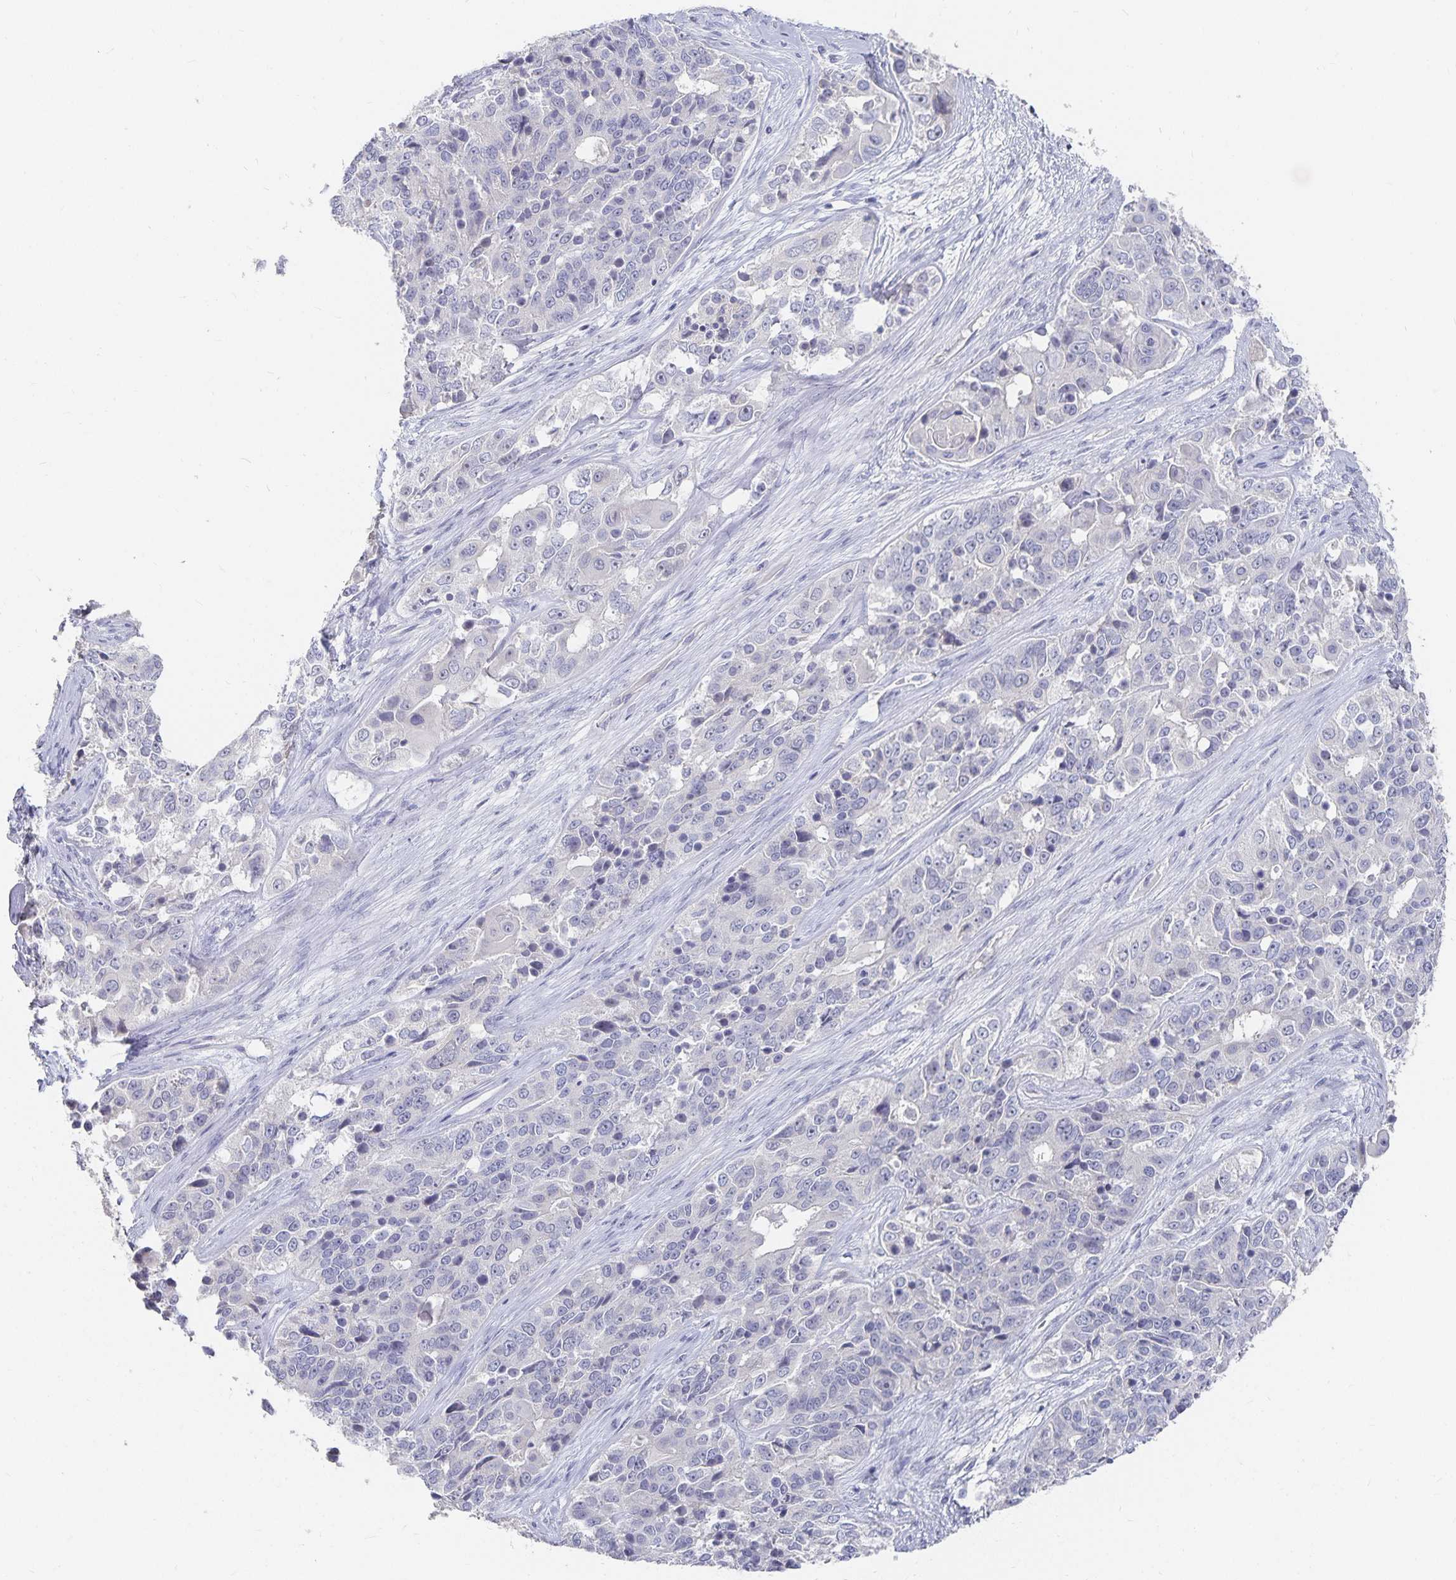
{"staining": {"intensity": "negative", "quantity": "none", "location": "none"}, "tissue": "ovarian cancer", "cell_type": "Tumor cells", "image_type": "cancer", "snomed": [{"axis": "morphology", "description": "Carcinoma, endometroid"}, {"axis": "topography", "description": "Ovary"}], "caption": "Immunohistochemistry (IHC) histopathology image of ovarian cancer stained for a protein (brown), which displays no expression in tumor cells.", "gene": "DNAH9", "patient": {"sex": "female", "age": 51}}